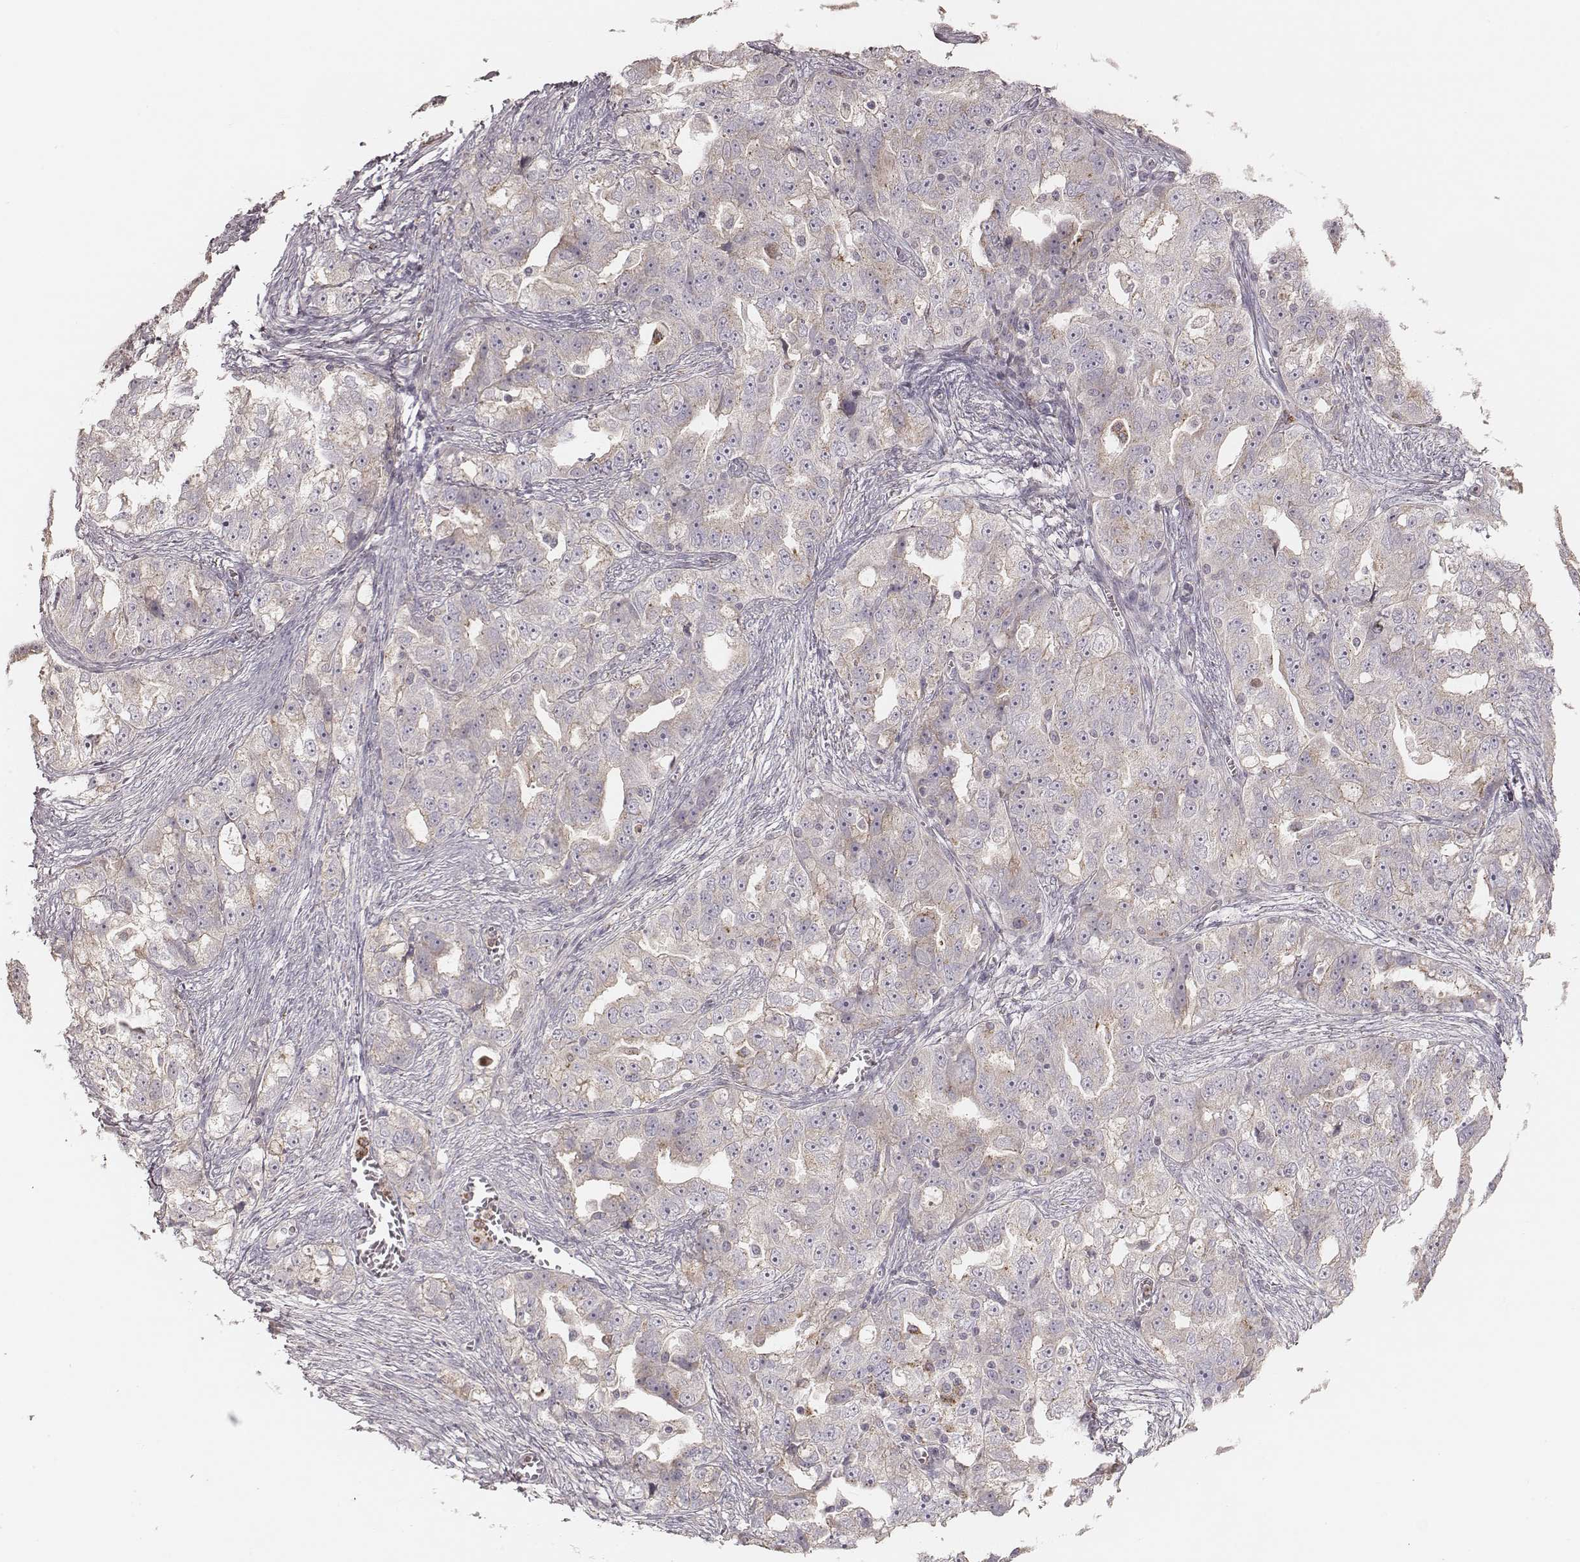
{"staining": {"intensity": "negative", "quantity": "none", "location": "none"}, "tissue": "ovarian cancer", "cell_type": "Tumor cells", "image_type": "cancer", "snomed": [{"axis": "morphology", "description": "Cystadenocarcinoma, serous, NOS"}, {"axis": "topography", "description": "Ovary"}], "caption": "Ovarian cancer (serous cystadenocarcinoma) was stained to show a protein in brown. There is no significant staining in tumor cells.", "gene": "ABCA7", "patient": {"sex": "female", "age": 51}}